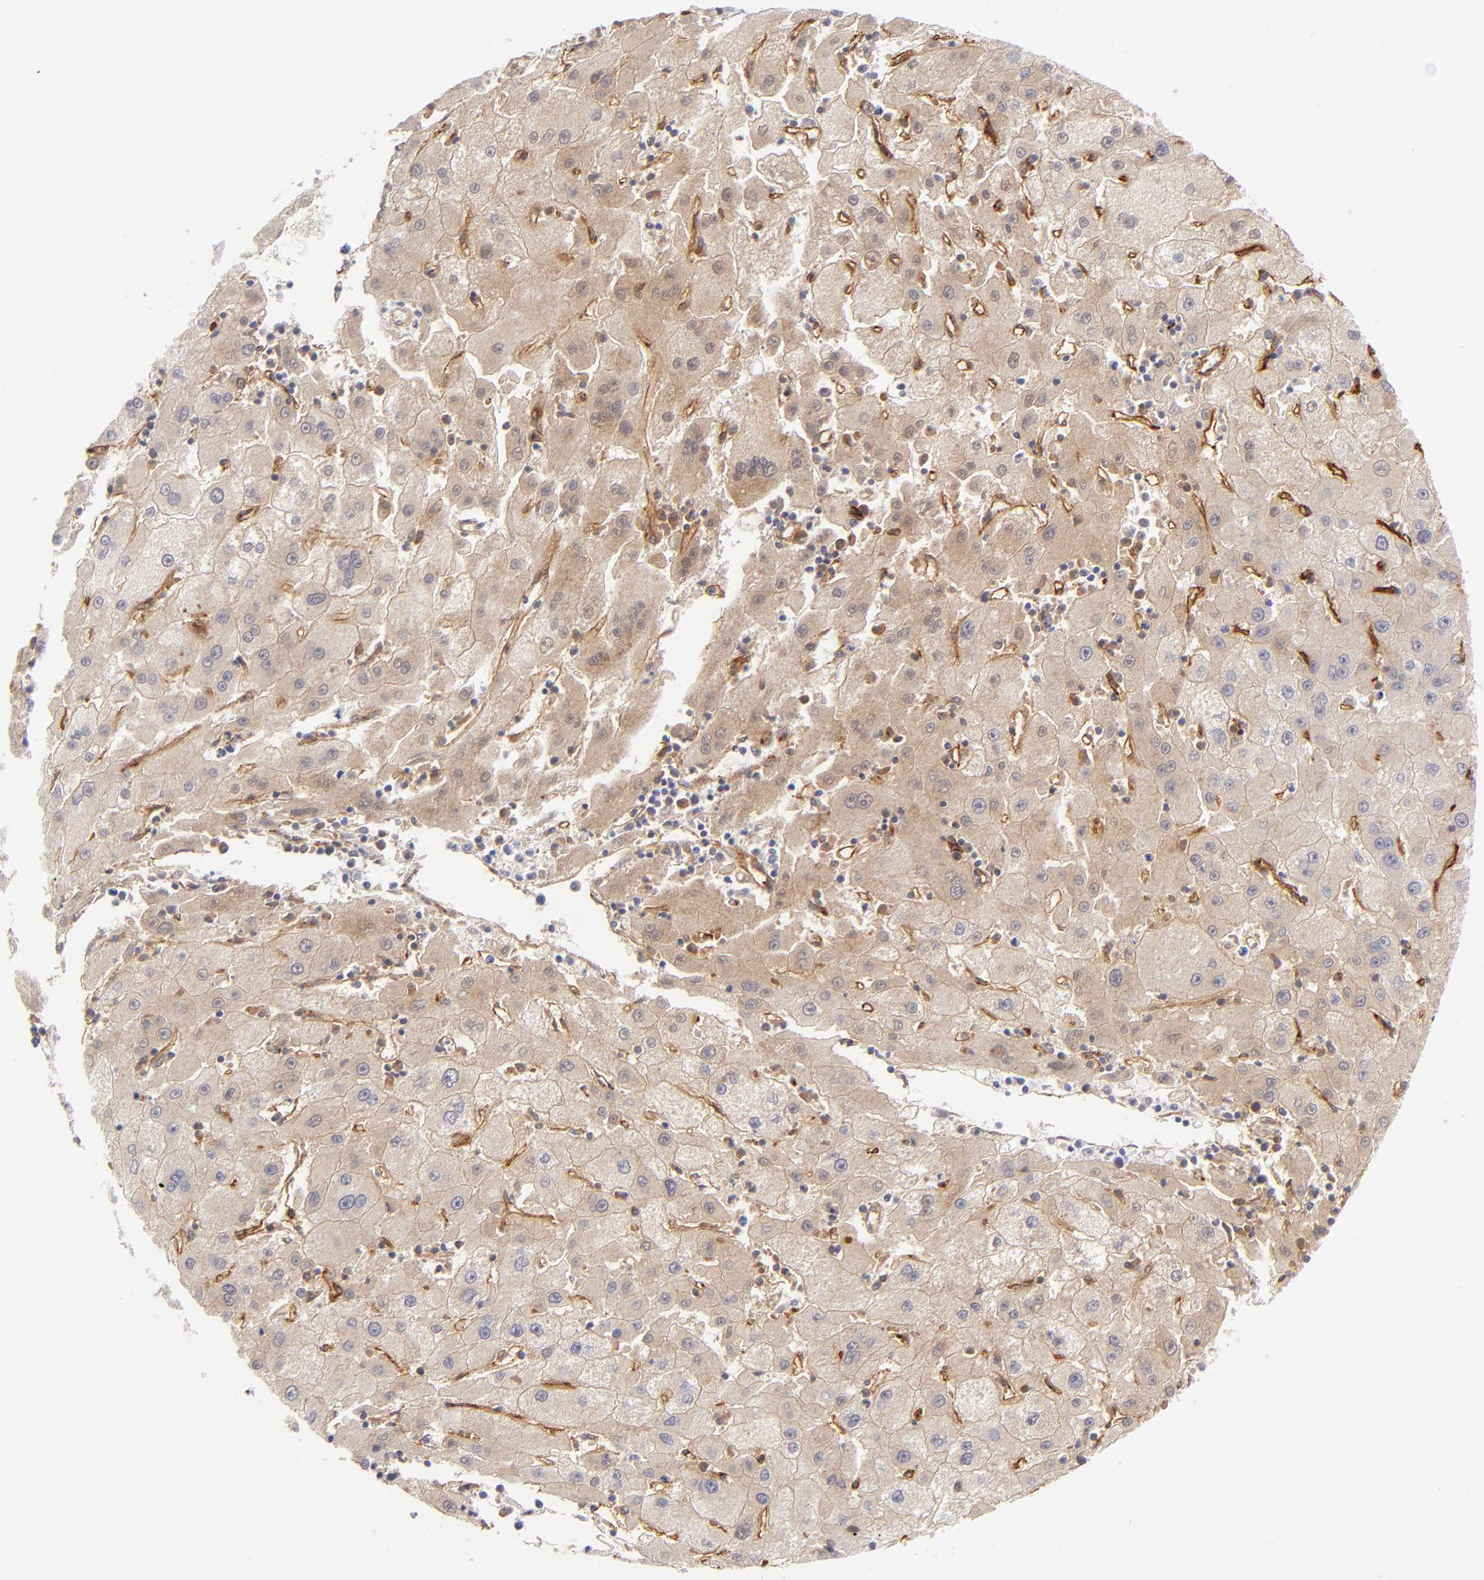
{"staining": {"intensity": "weak", "quantity": ">75%", "location": "cytoplasmic/membranous"}, "tissue": "liver cancer", "cell_type": "Tumor cells", "image_type": "cancer", "snomed": [{"axis": "morphology", "description": "Carcinoma, Hepatocellular, NOS"}, {"axis": "topography", "description": "Liver"}], "caption": "Hepatocellular carcinoma (liver) stained for a protein (brown) exhibits weak cytoplasmic/membranous positive positivity in approximately >75% of tumor cells.", "gene": "PLVAP", "patient": {"sex": "male", "age": 72}}